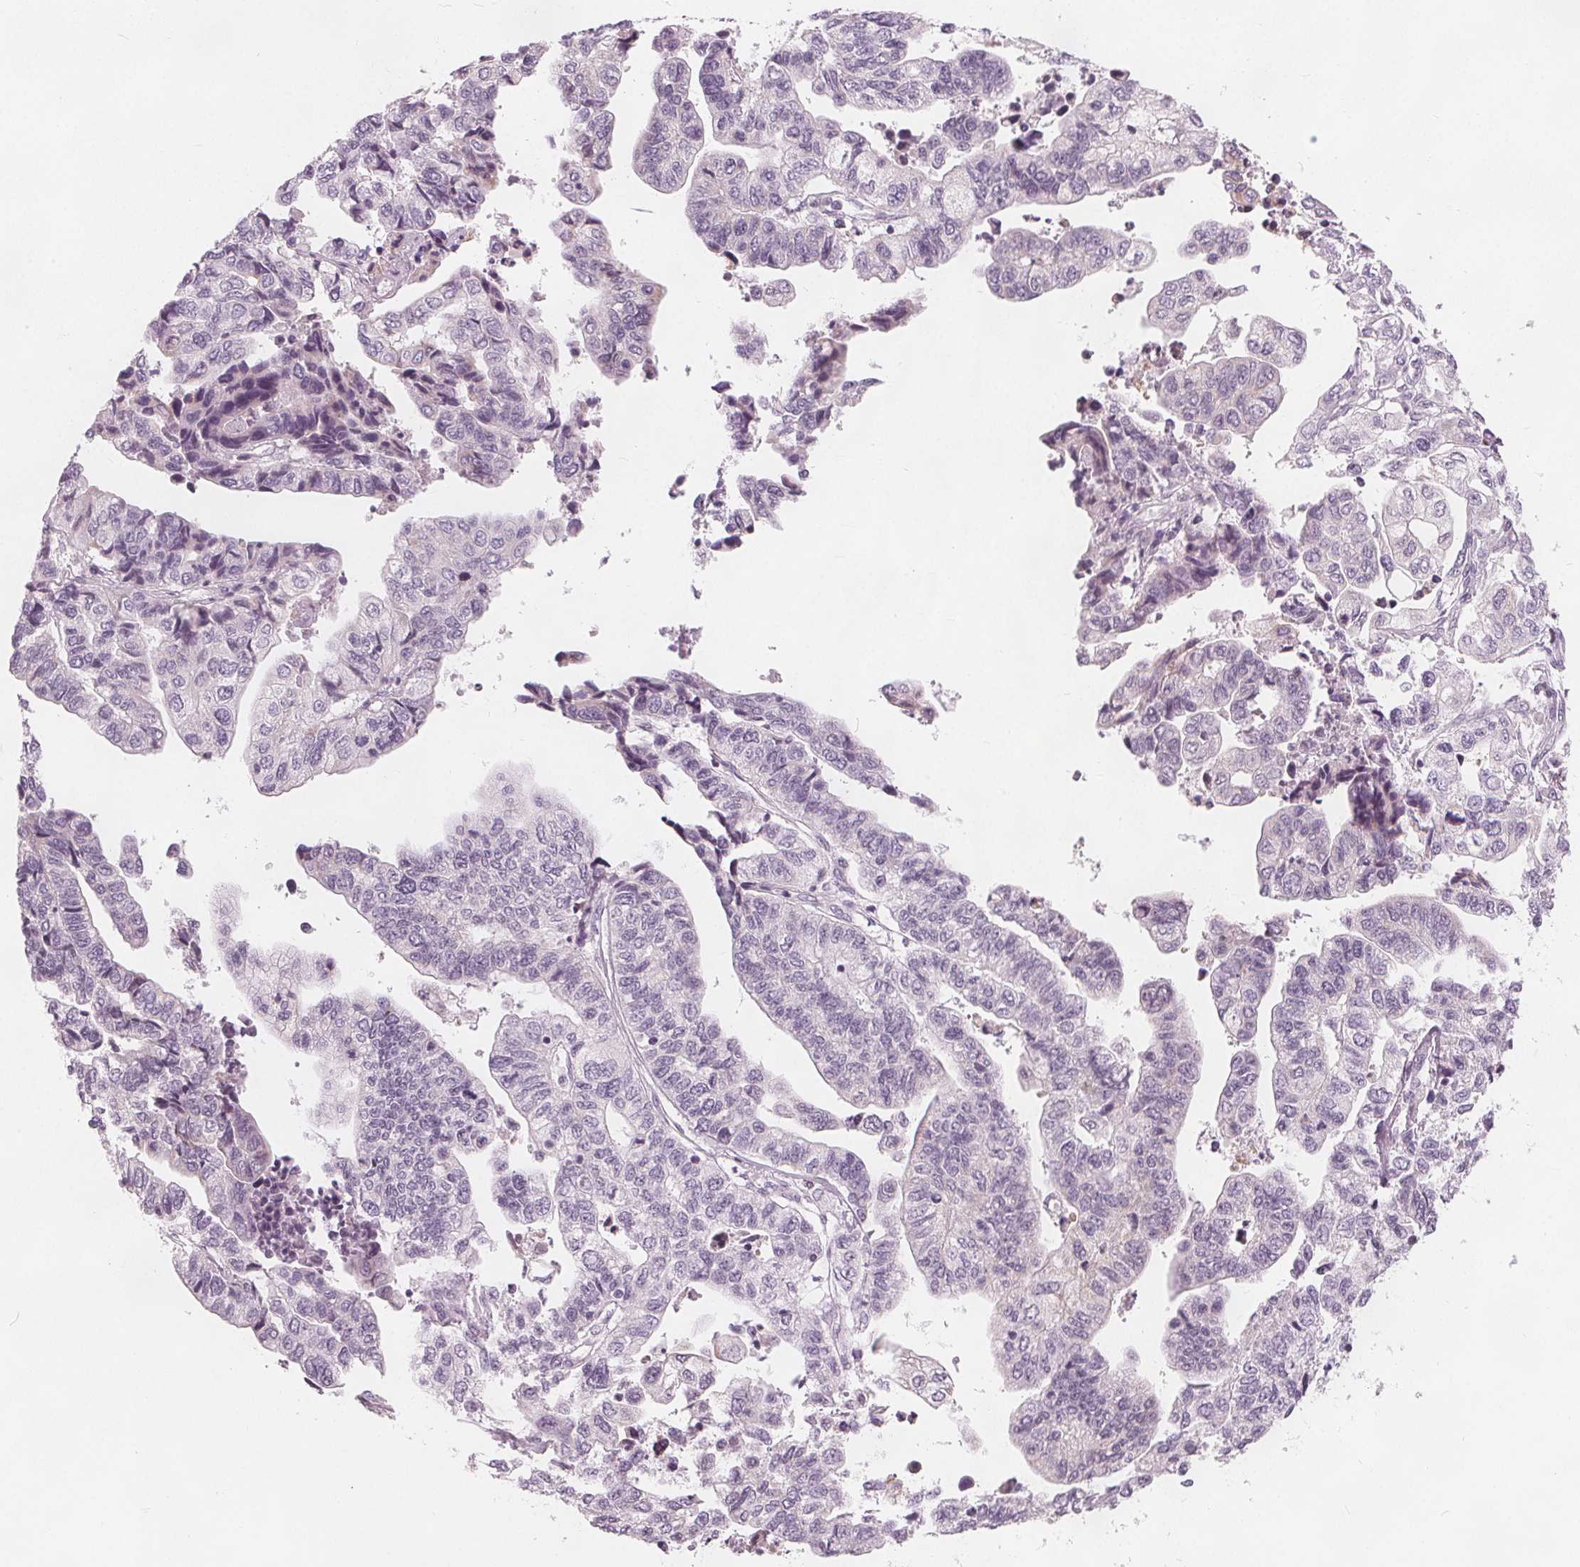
{"staining": {"intensity": "negative", "quantity": "none", "location": "none"}, "tissue": "stomach cancer", "cell_type": "Tumor cells", "image_type": "cancer", "snomed": [{"axis": "morphology", "description": "Adenocarcinoma, NOS"}, {"axis": "topography", "description": "Stomach, upper"}], "caption": "The histopathology image shows no staining of tumor cells in stomach adenocarcinoma.", "gene": "BRSK1", "patient": {"sex": "female", "age": 67}}